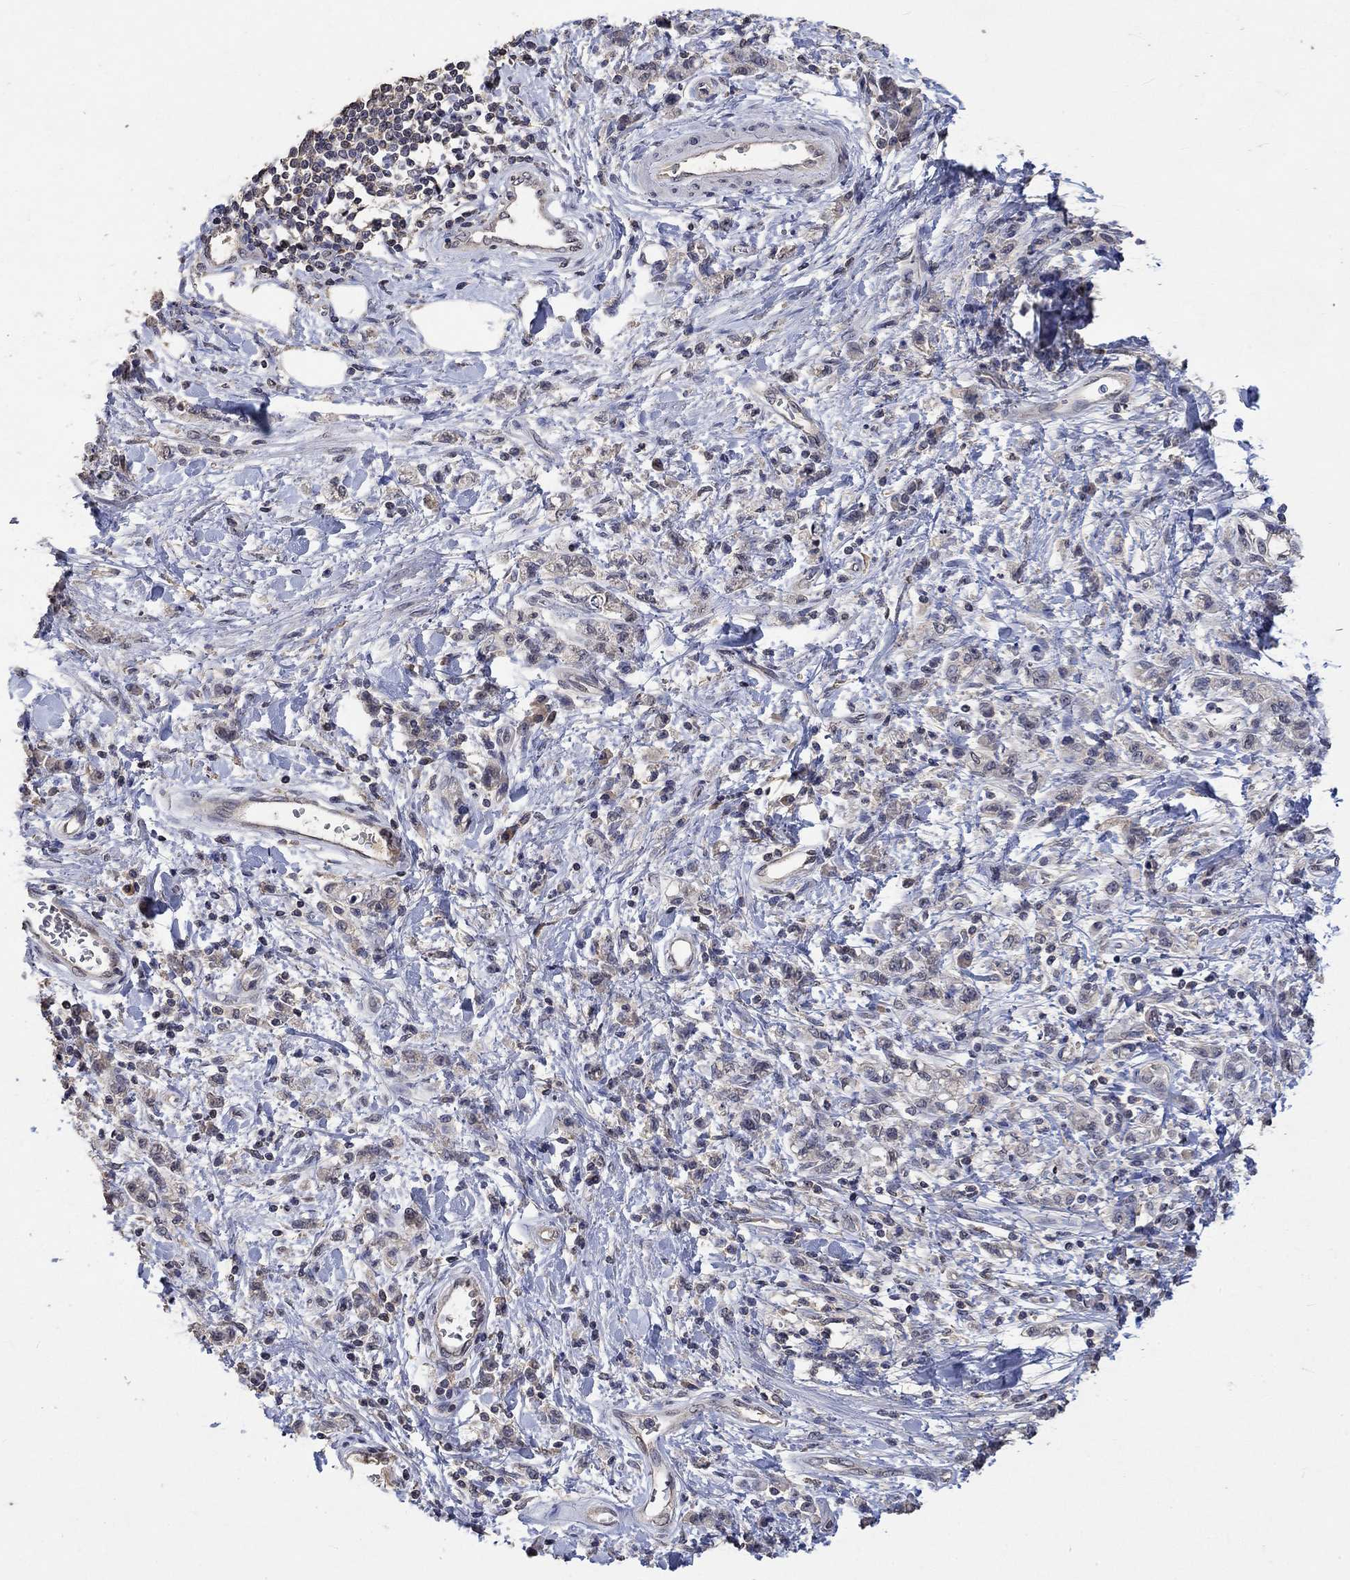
{"staining": {"intensity": "negative", "quantity": "none", "location": "none"}, "tissue": "stomach cancer", "cell_type": "Tumor cells", "image_type": "cancer", "snomed": [{"axis": "morphology", "description": "Adenocarcinoma, NOS"}, {"axis": "topography", "description": "Stomach"}], "caption": "There is no significant expression in tumor cells of stomach cancer.", "gene": "PTPN20", "patient": {"sex": "male", "age": 77}}